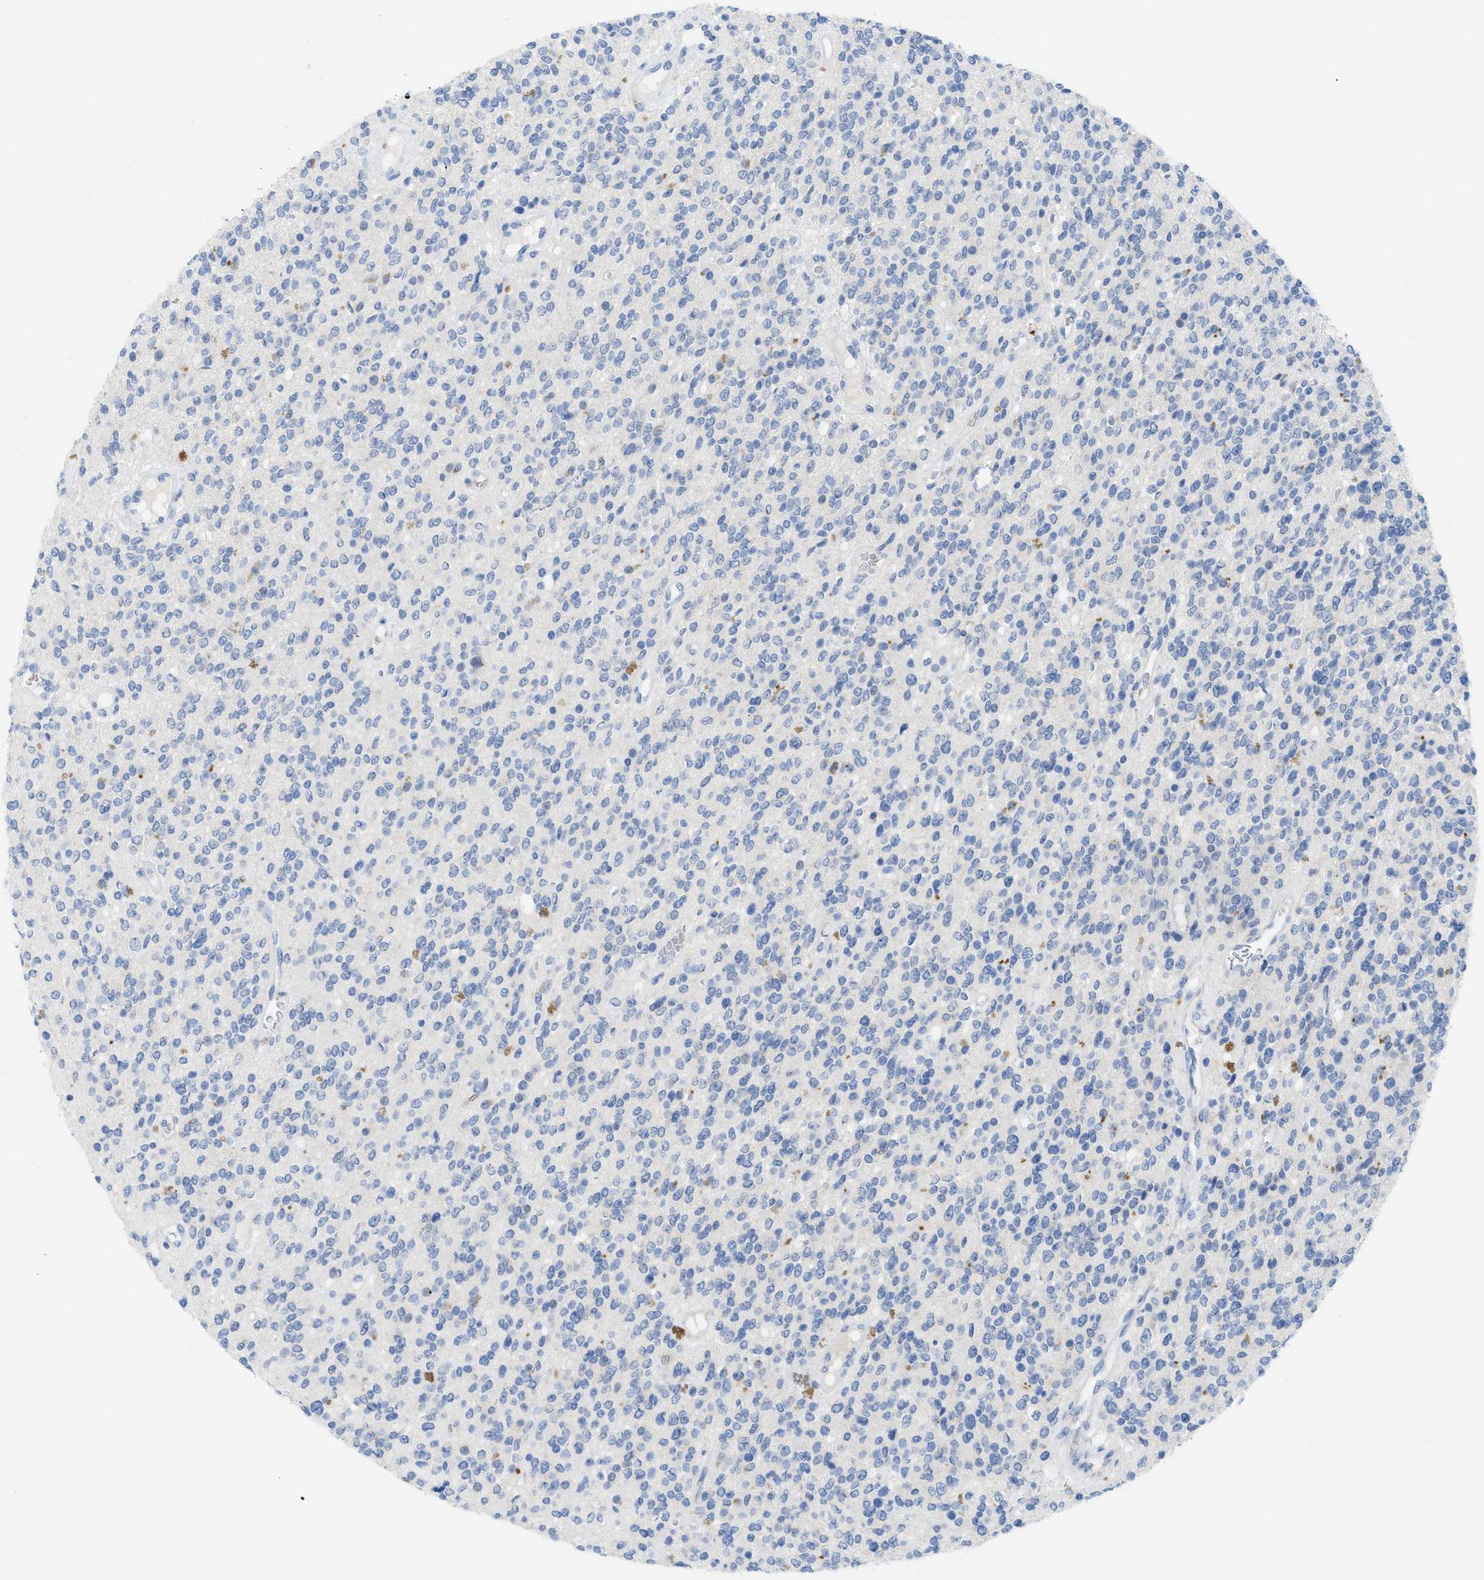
{"staining": {"intensity": "negative", "quantity": "none", "location": "none"}, "tissue": "glioma", "cell_type": "Tumor cells", "image_type": "cancer", "snomed": [{"axis": "morphology", "description": "Glioma, malignant, High grade"}, {"axis": "topography", "description": "Brain"}], "caption": "A photomicrograph of high-grade glioma (malignant) stained for a protein demonstrates no brown staining in tumor cells.", "gene": "WDR4", "patient": {"sex": "male", "age": 34}}